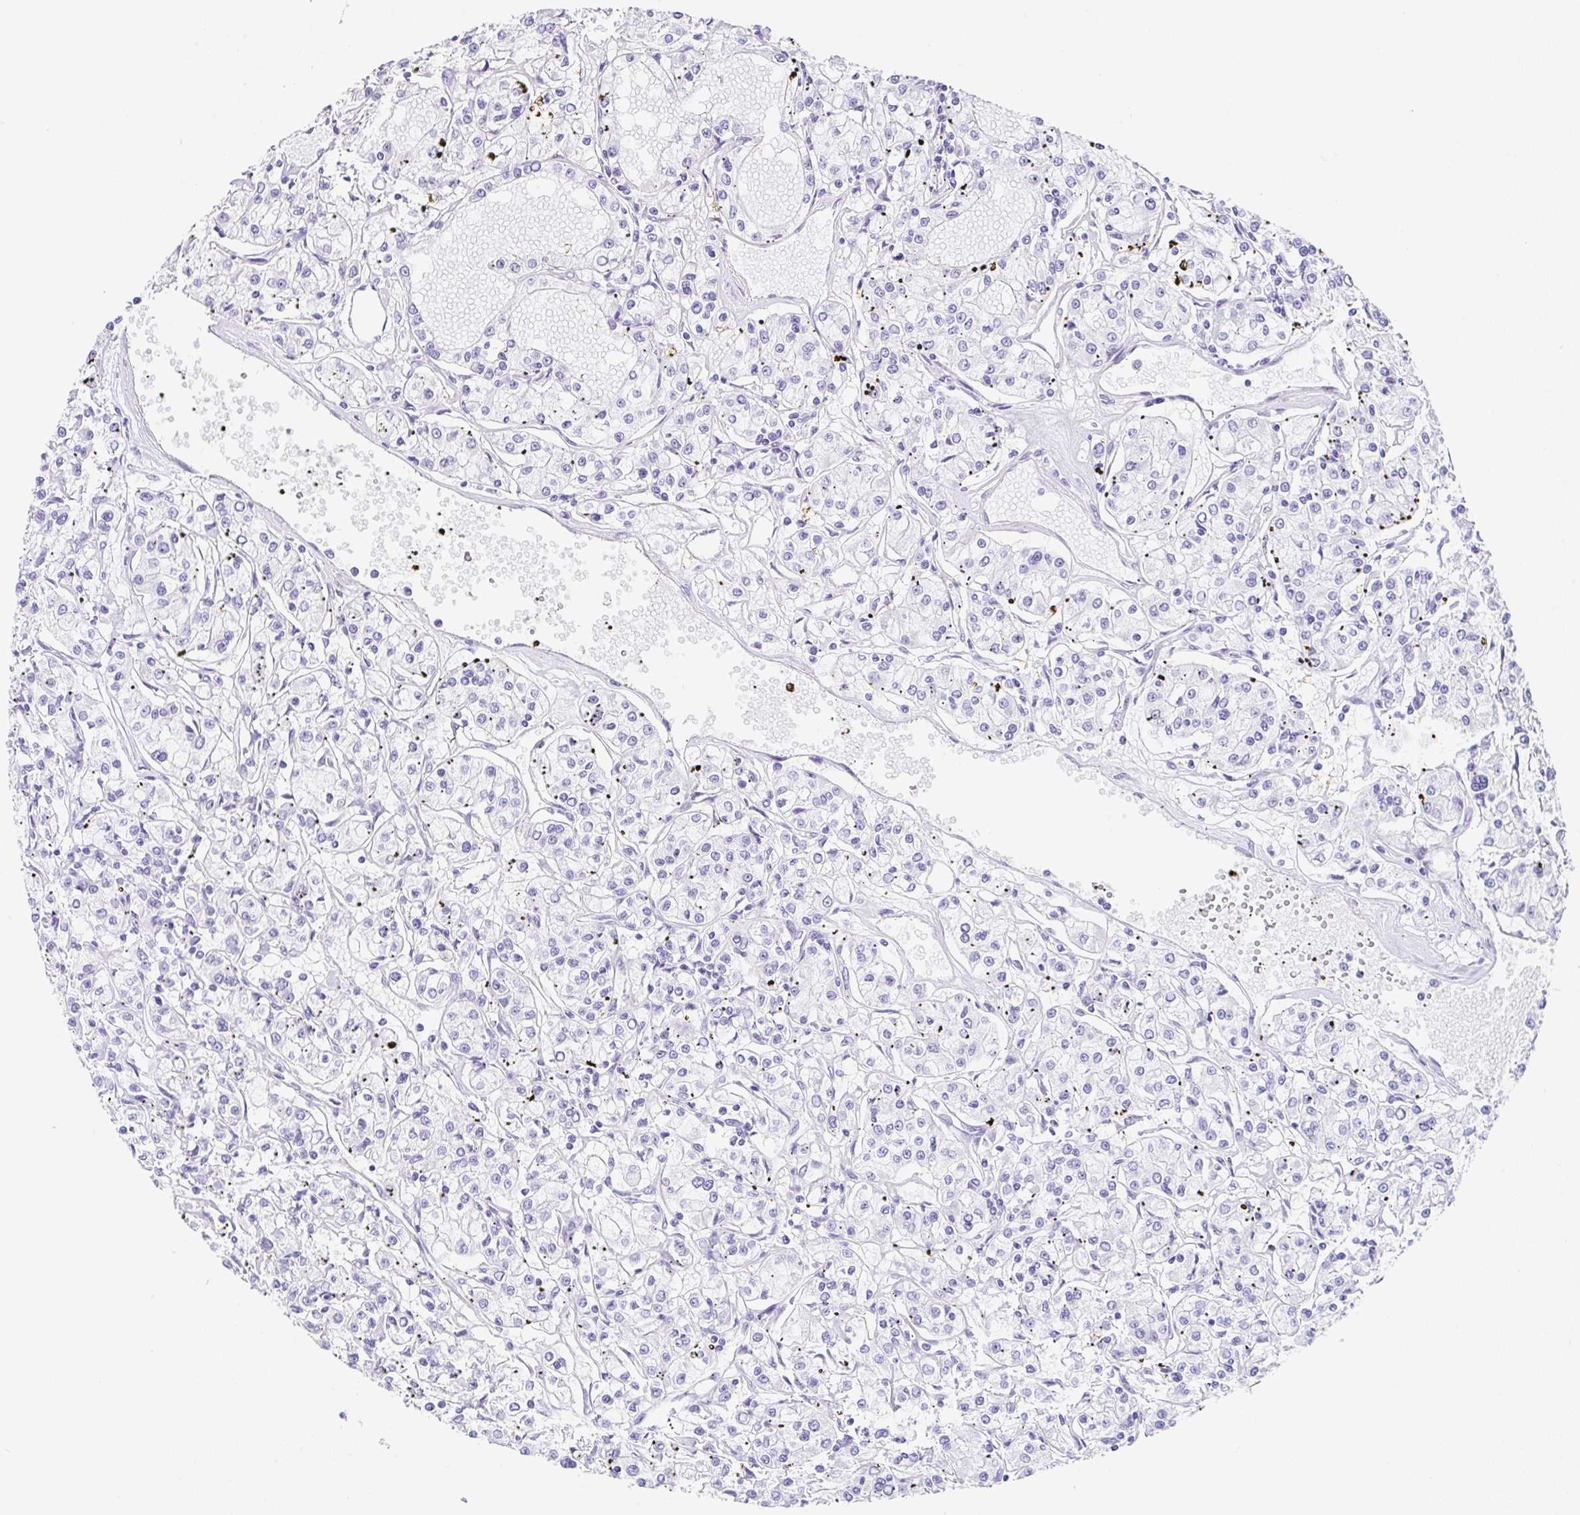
{"staining": {"intensity": "negative", "quantity": "none", "location": "none"}, "tissue": "renal cancer", "cell_type": "Tumor cells", "image_type": "cancer", "snomed": [{"axis": "morphology", "description": "Adenocarcinoma, NOS"}, {"axis": "topography", "description": "Kidney"}], "caption": "A histopathology image of renal cancer (adenocarcinoma) stained for a protein exhibits no brown staining in tumor cells.", "gene": "CLDND2", "patient": {"sex": "female", "age": 59}}